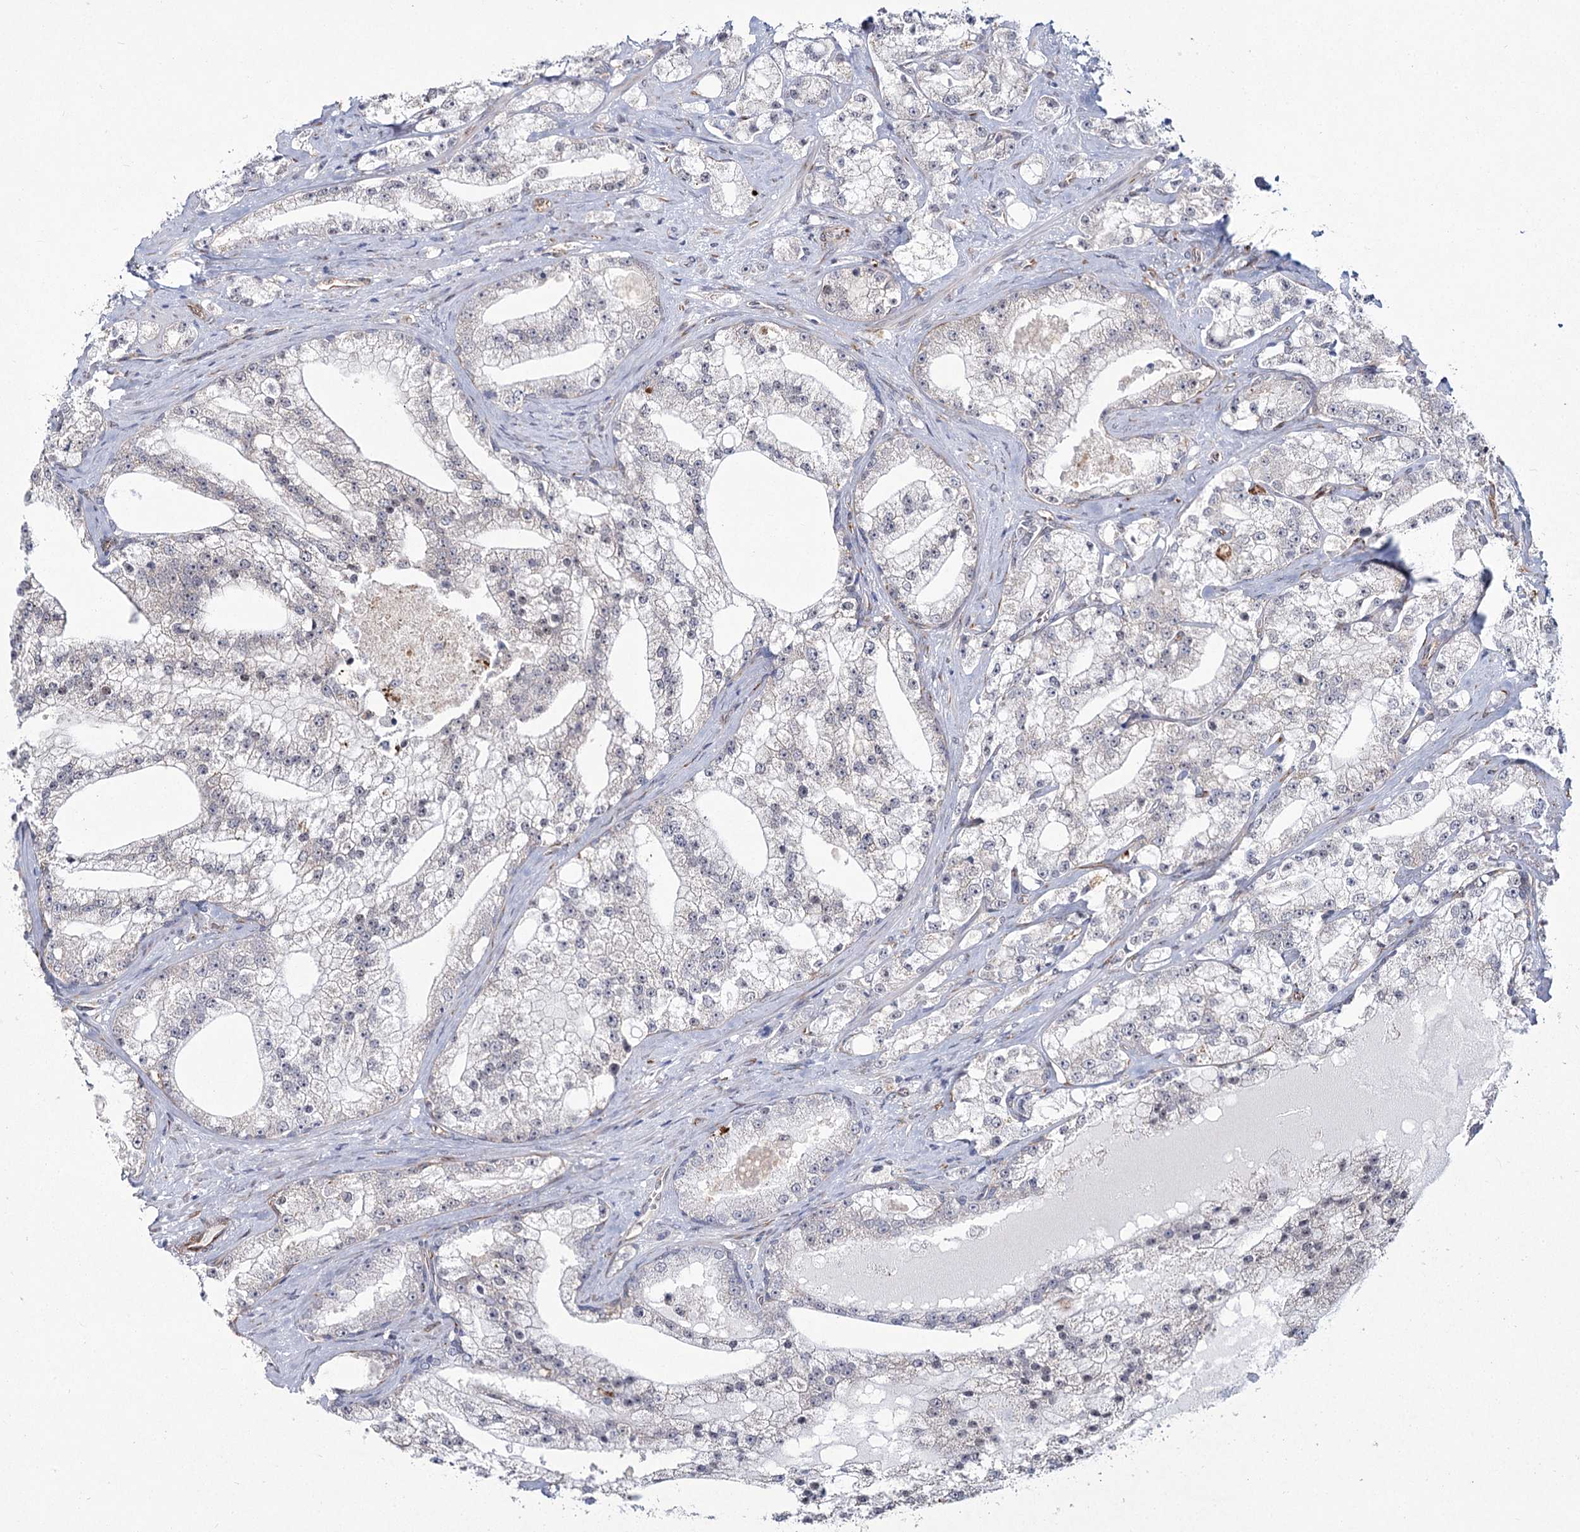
{"staining": {"intensity": "negative", "quantity": "none", "location": "none"}, "tissue": "prostate cancer", "cell_type": "Tumor cells", "image_type": "cancer", "snomed": [{"axis": "morphology", "description": "Adenocarcinoma, High grade"}, {"axis": "topography", "description": "Prostate"}], "caption": "Immunohistochemistry (IHC) image of prostate cancer (adenocarcinoma (high-grade)) stained for a protein (brown), which displays no staining in tumor cells. (Stains: DAB (3,3'-diaminobenzidine) IHC with hematoxylin counter stain, Microscopy: brightfield microscopy at high magnification).", "gene": "YBX3", "patient": {"sex": "male", "age": 64}}